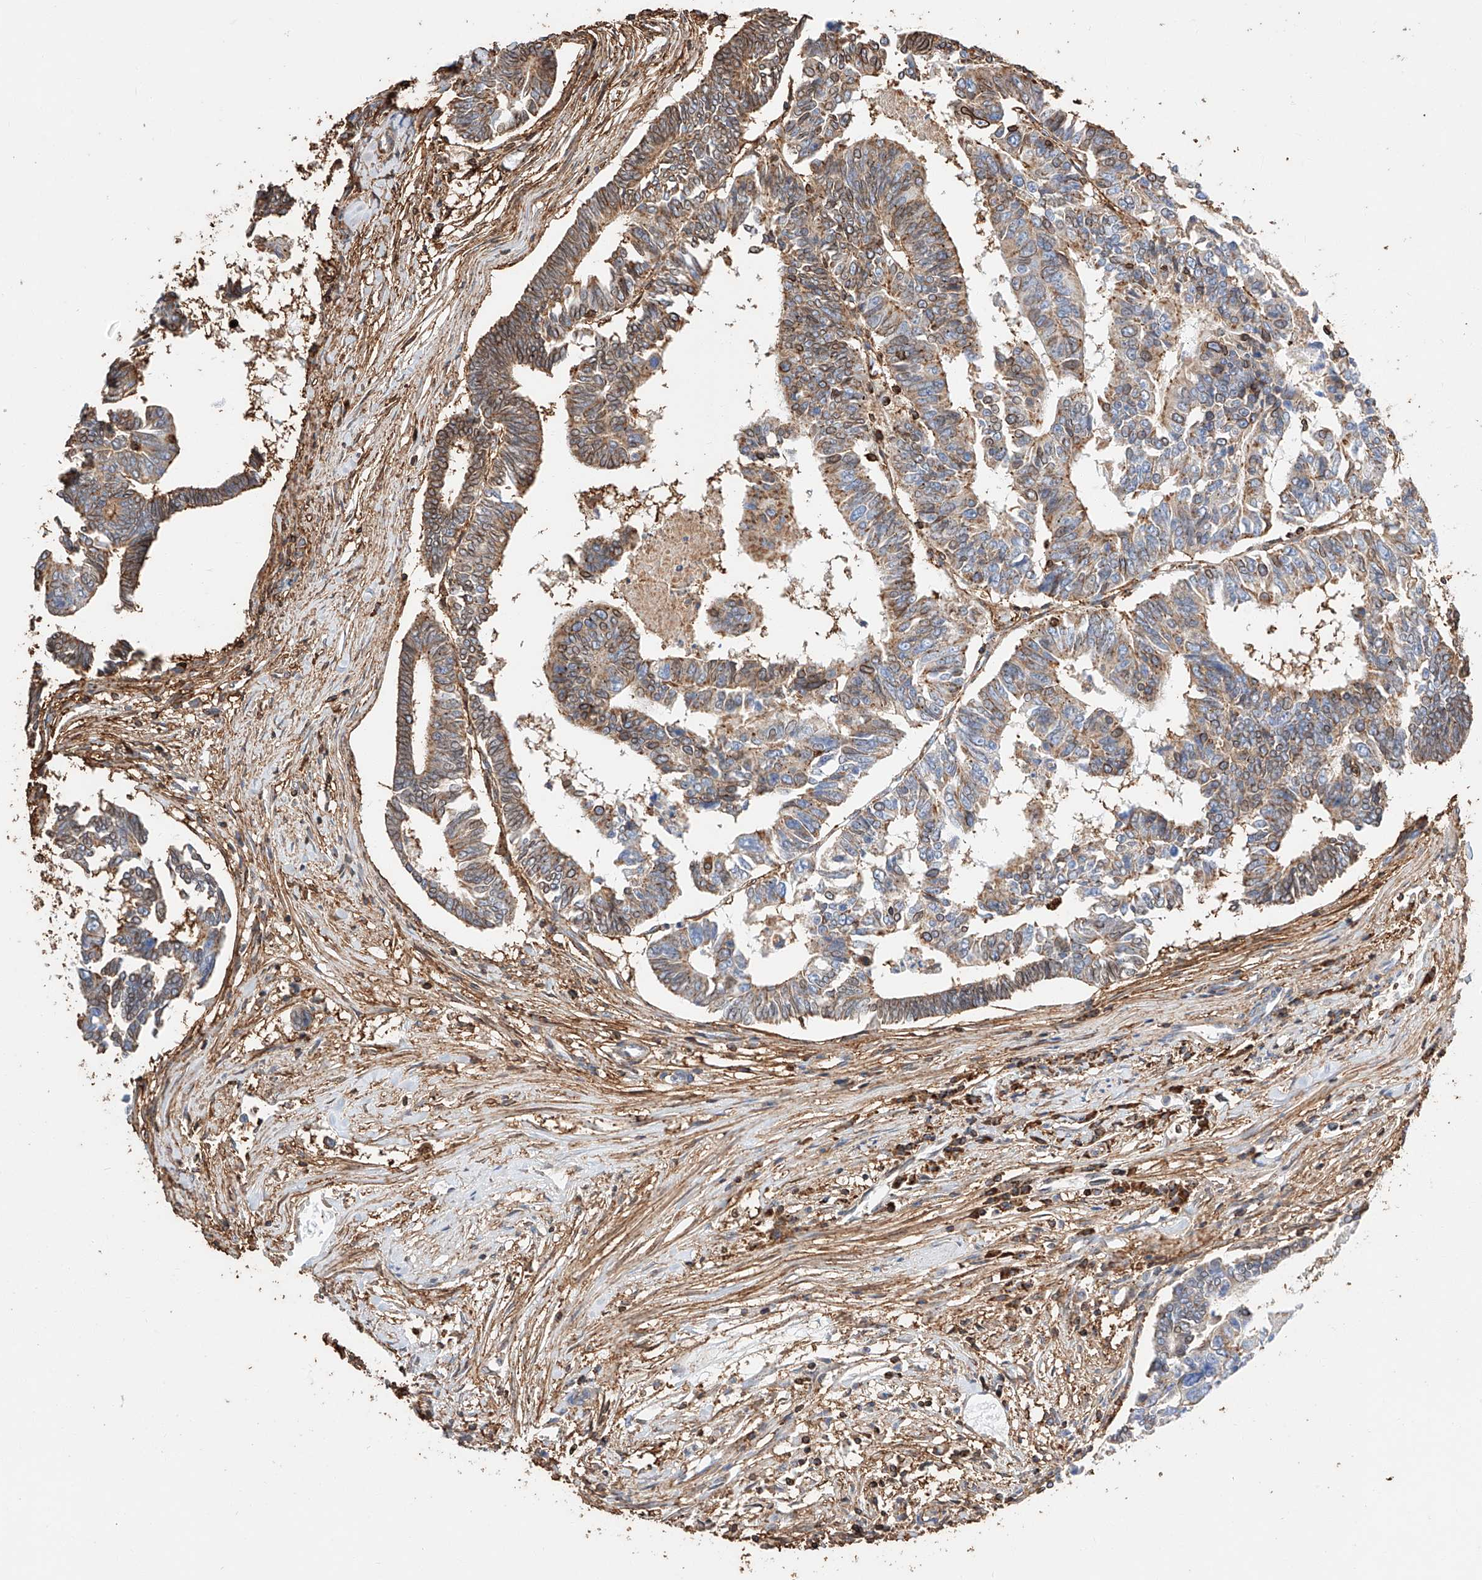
{"staining": {"intensity": "moderate", "quantity": "25%-75%", "location": "cytoplasmic/membranous"}, "tissue": "colorectal cancer", "cell_type": "Tumor cells", "image_type": "cancer", "snomed": [{"axis": "morphology", "description": "Adenocarcinoma, NOS"}, {"axis": "topography", "description": "Rectum"}], "caption": "This photomicrograph demonstrates colorectal adenocarcinoma stained with immunohistochemistry to label a protein in brown. The cytoplasmic/membranous of tumor cells show moderate positivity for the protein. Nuclei are counter-stained blue.", "gene": "WFS1", "patient": {"sex": "female", "age": 65}}